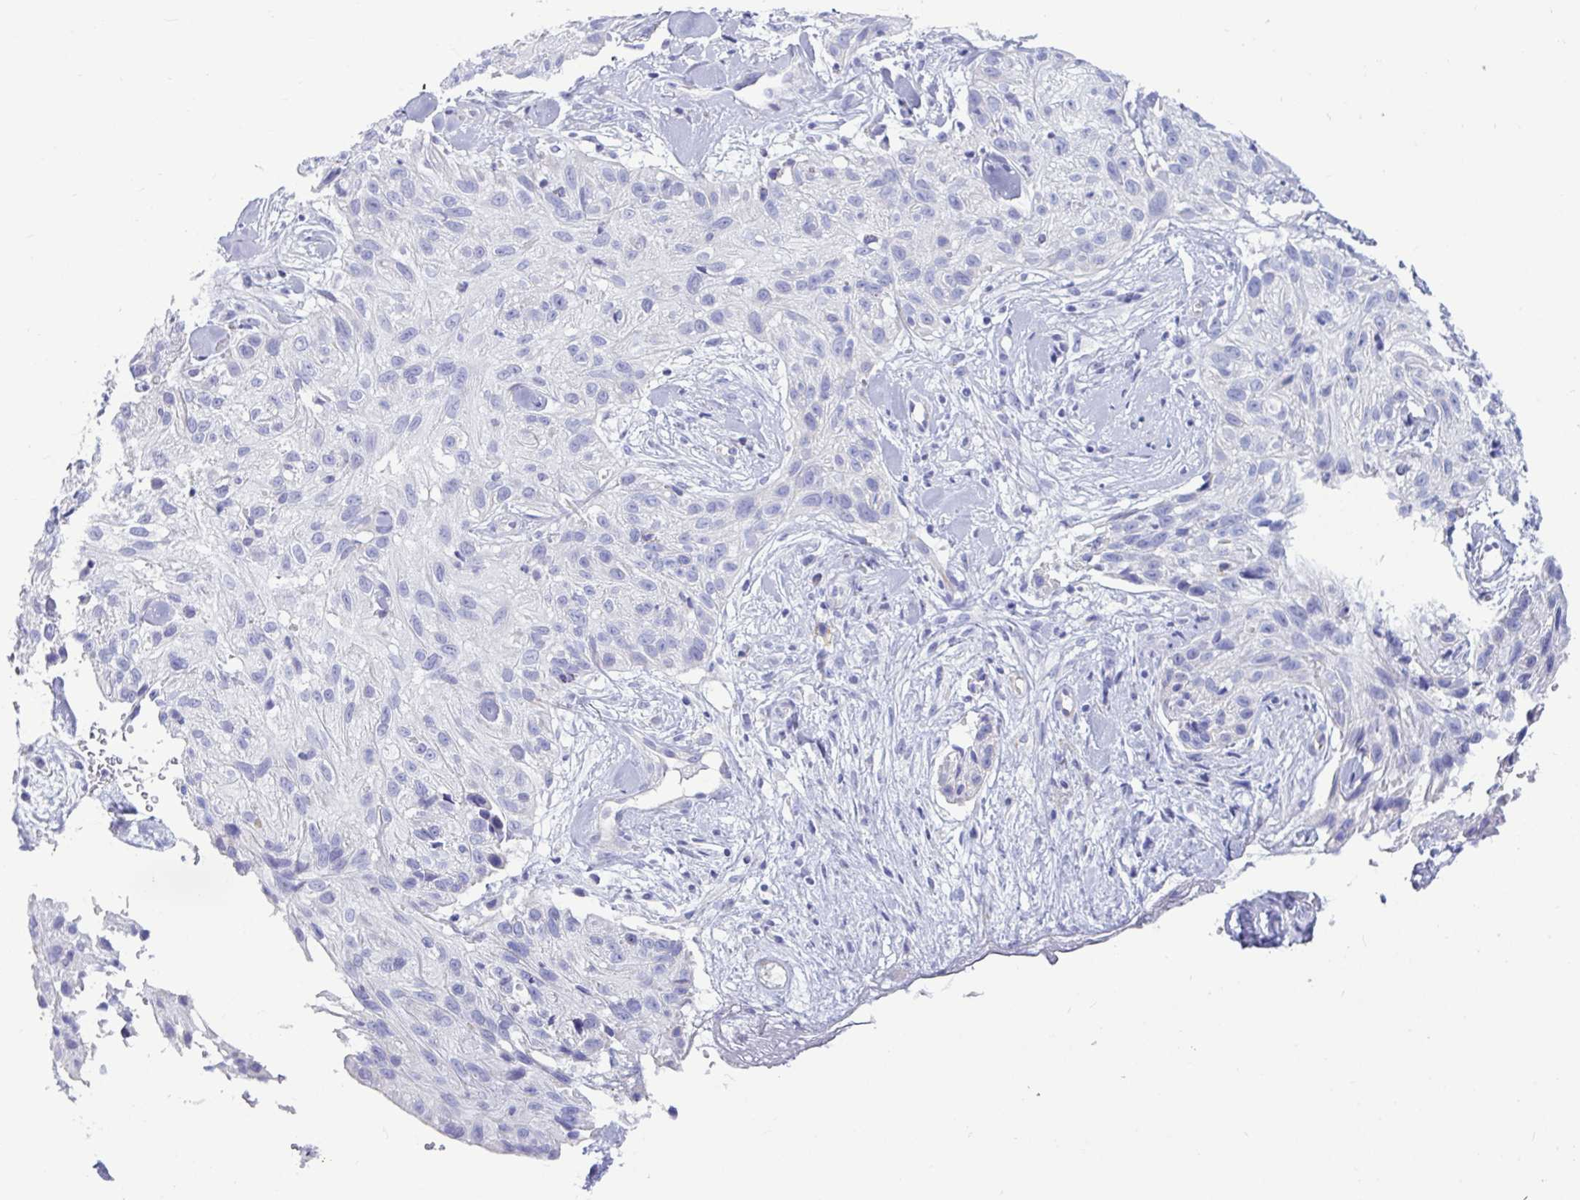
{"staining": {"intensity": "negative", "quantity": "none", "location": "none"}, "tissue": "skin cancer", "cell_type": "Tumor cells", "image_type": "cancer", "snomed": [{"axis": "morphology", "description": "Squamous cell carcinoma, NOS"}, {"axis": "topography", "description": "Skin"}], "caption": "Immunohistochemical staining of human skin cancer exhibits no significant positivity in tumor cells.", "gene": "TFPI2", "patient": {"sex": "male", "age": 82}}